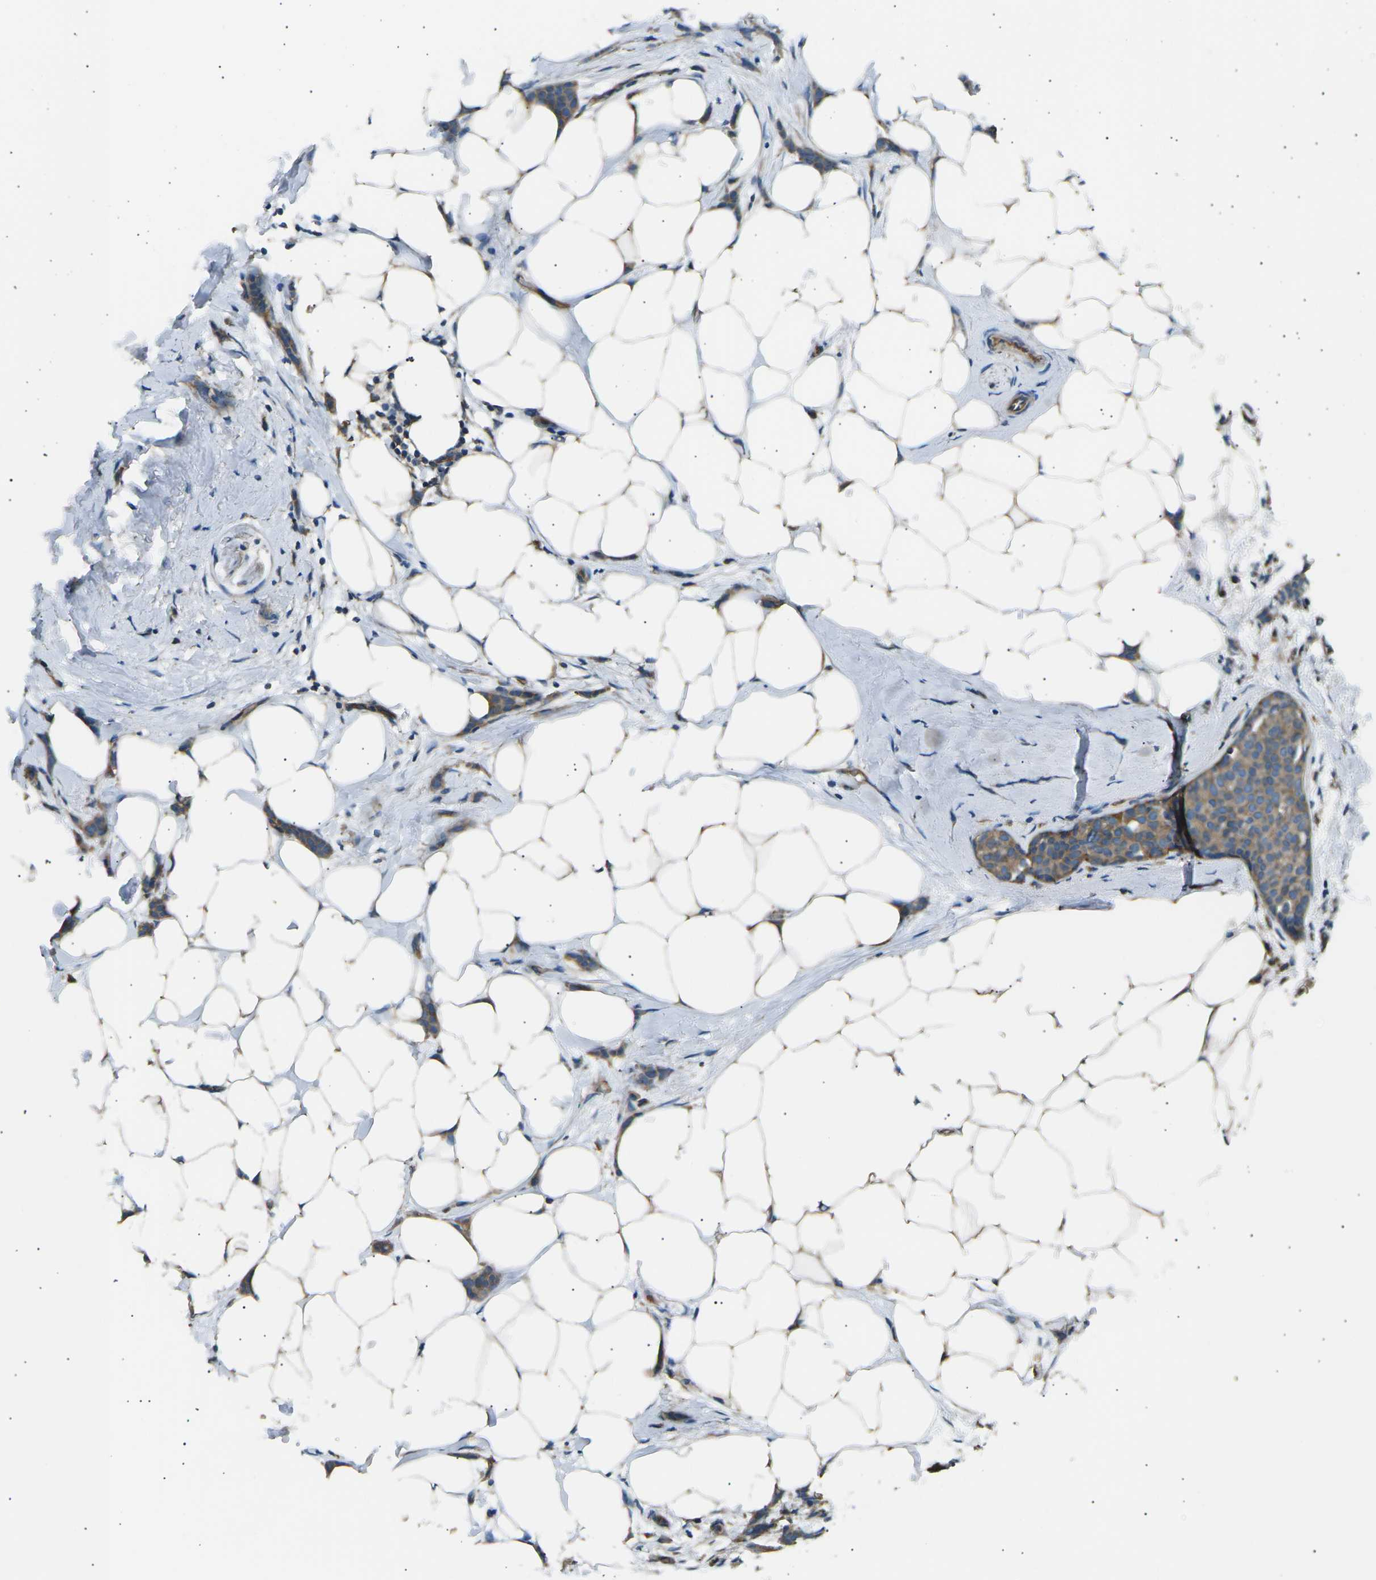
{"staining": {"intensity": "weak", "quantity": ">75%", "location": "cytoplasmic/membranous"}, "tissue": "breast cancer", "cell_type": "Tumor cells", "image_type": "cancer", "snomed": [{"axis": "morphology", "description": "Lobular carcinoma, in situ"}, {"axis": "morphology", "description": "Lobular carcinoma"}, {"axis": "topography", "description": "Breast"}], "caption": "Immunohistochemistry (IHC) micrograph of neoplastic tissue: breast cancer (lobular carcinoma) stained using immunohistochemistry reveals low levels of weak protein expression localized specifically in the cytoplasmic/membranous of tumor cells, appearing as a cytoplasmic/membranous brown color.", "gene": "SLK", "patient": {"sex": "female", "age": 41}}